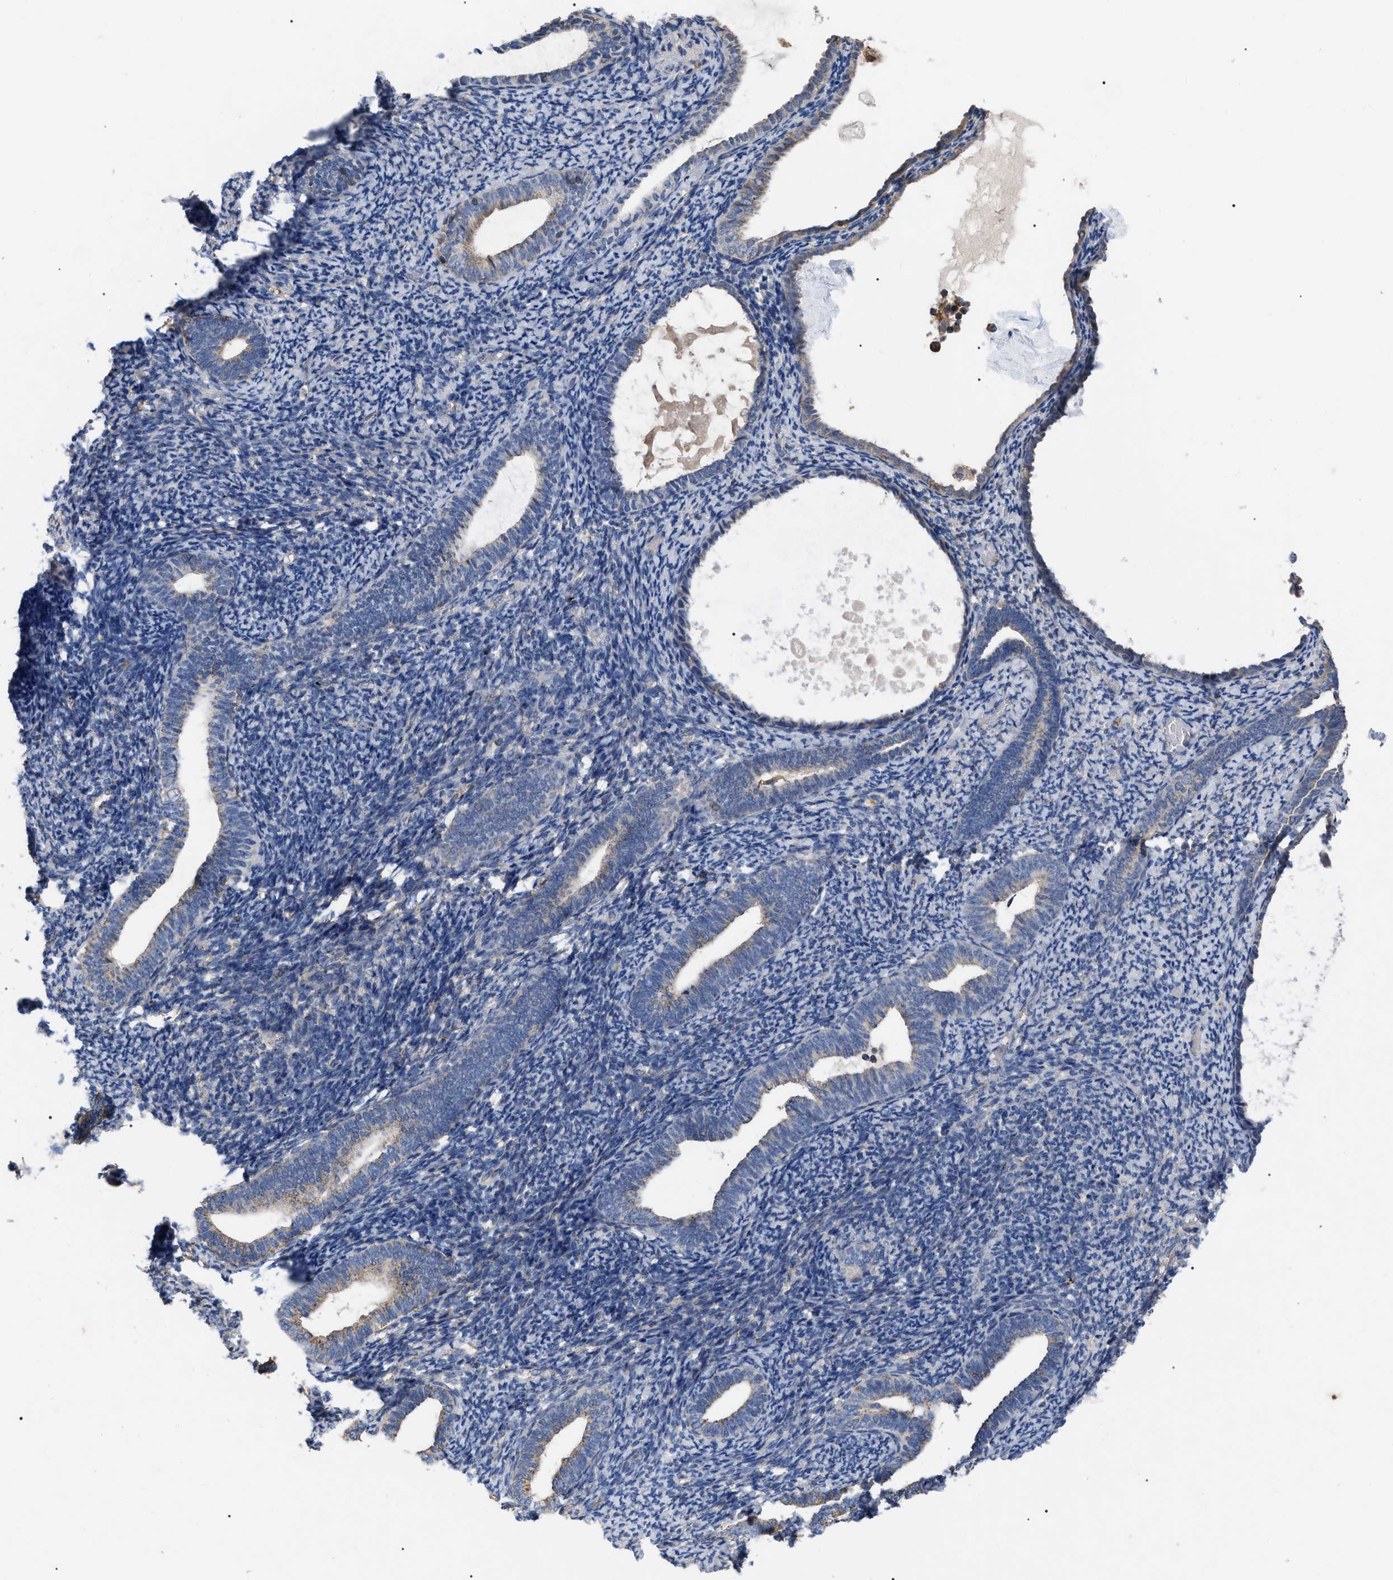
{"staining": {"intensity": "negative", "quantity": "none", "location": "none"}, "tissue": "endometrium", "cell_type": "Cells in endometrial stroma", "image_type": "normal", "snomed": [{"axis": "morphology", "description": "Normal tissue, NOS"}, {"axis": "topography", "description": "Endometrium"}], "caption": "Immunohistochemistry image of unremarkable human endometrium stained for a protein (brown), which displays no staining in cells in endometrial stroma. (Brightfield microscopy of DAB (3,3'-diaminobenzidine) immunohistochemistry (IHC) at high magnification).", "gene": "FAM171A2", "patient": {"sex": "female", "age": 66}}